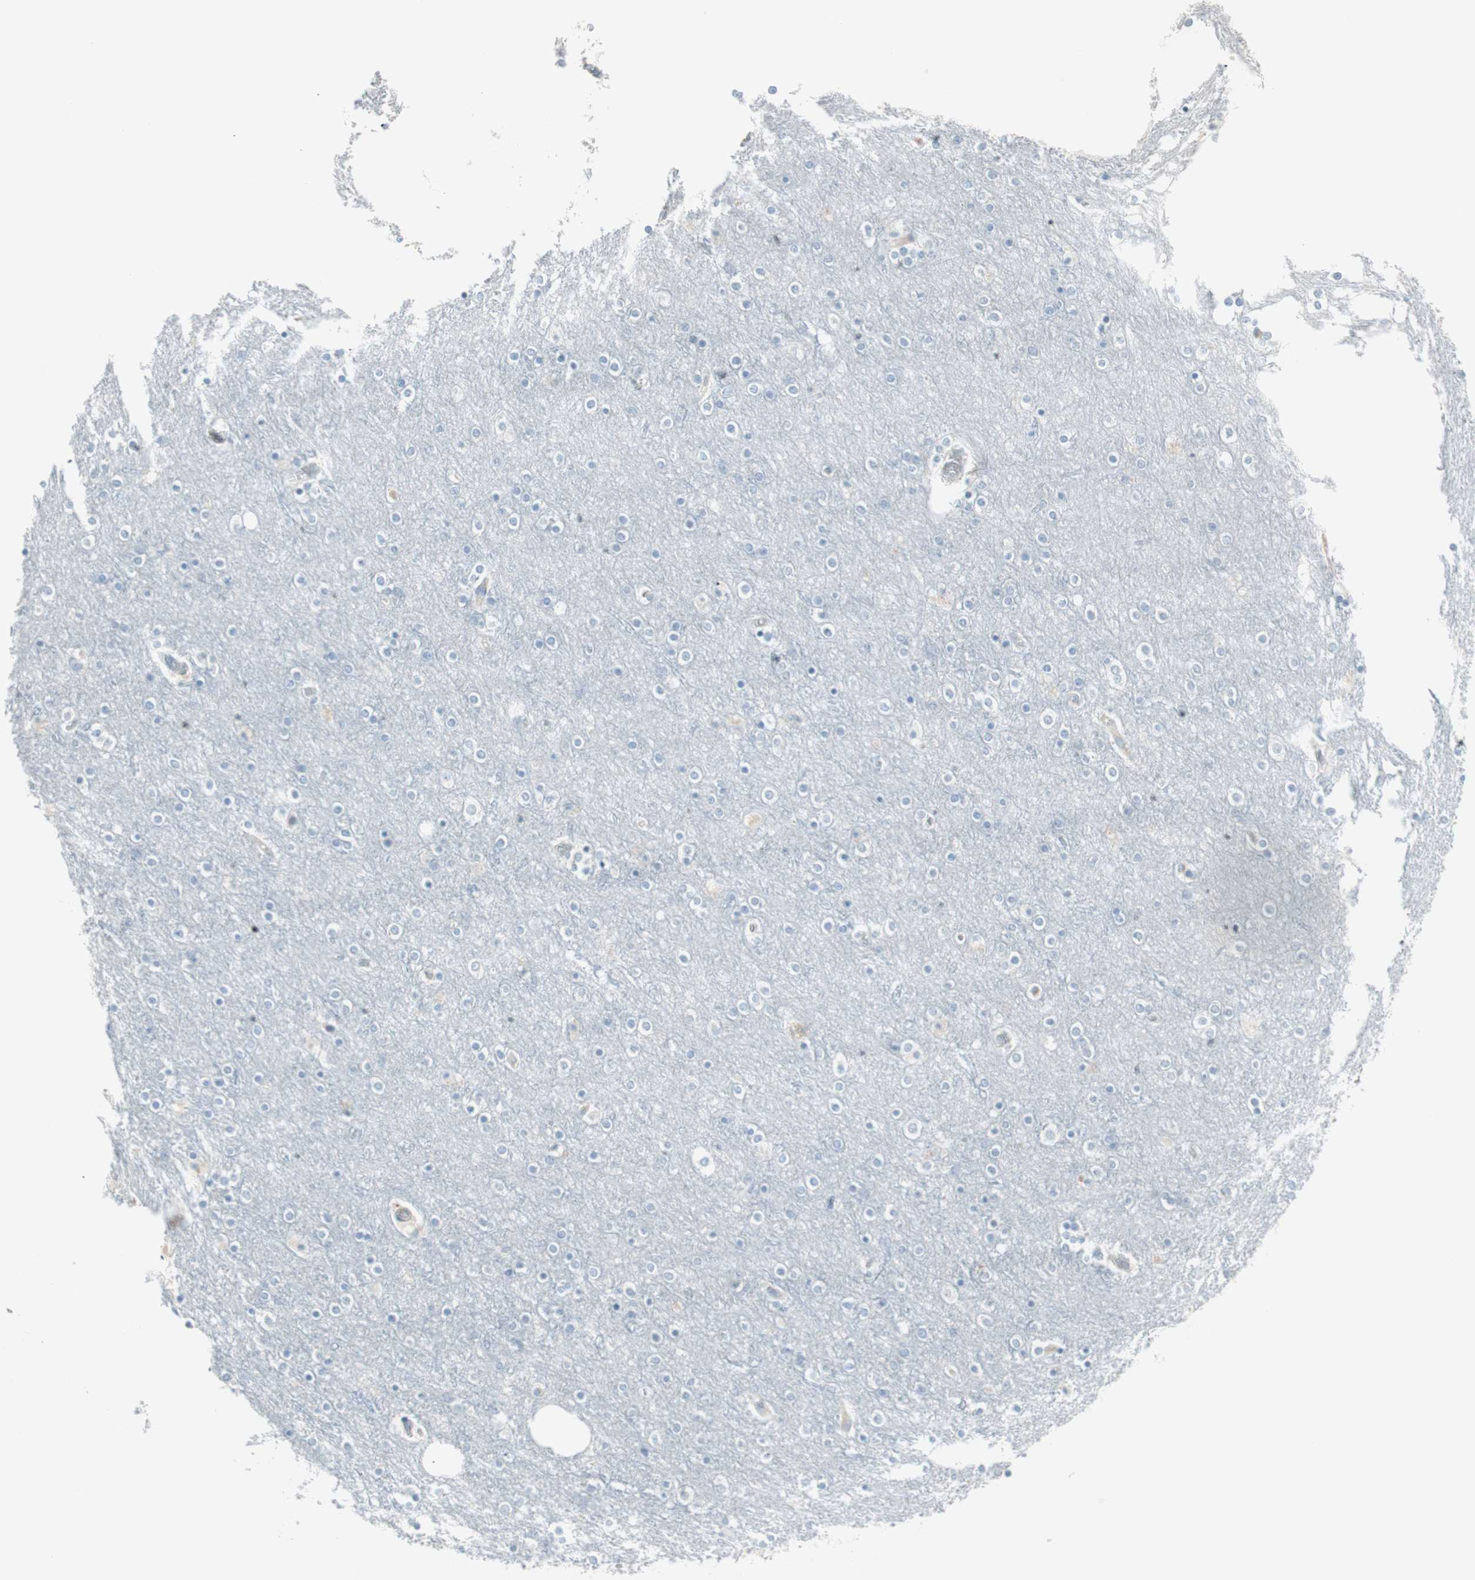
{"staining": {"intensity": "negative", "quantity": "none", "location": "none"}, "tissue": "cerebral cortex", "cell_type": "Endothelial cells", "image_type": "normal", "snomed": [{"axis": "morphology", "description": "Normal tissue, NOS"}, {"axis": "topography", "description": "Cerebral cortex"}], "caption": "The immunohistochemistry (IHC) micrograph has no significant positivity in endothelial cells of cerebral cortex.", "gene": "ITLN2", "patient": {"sex": "female", "age": 54}}